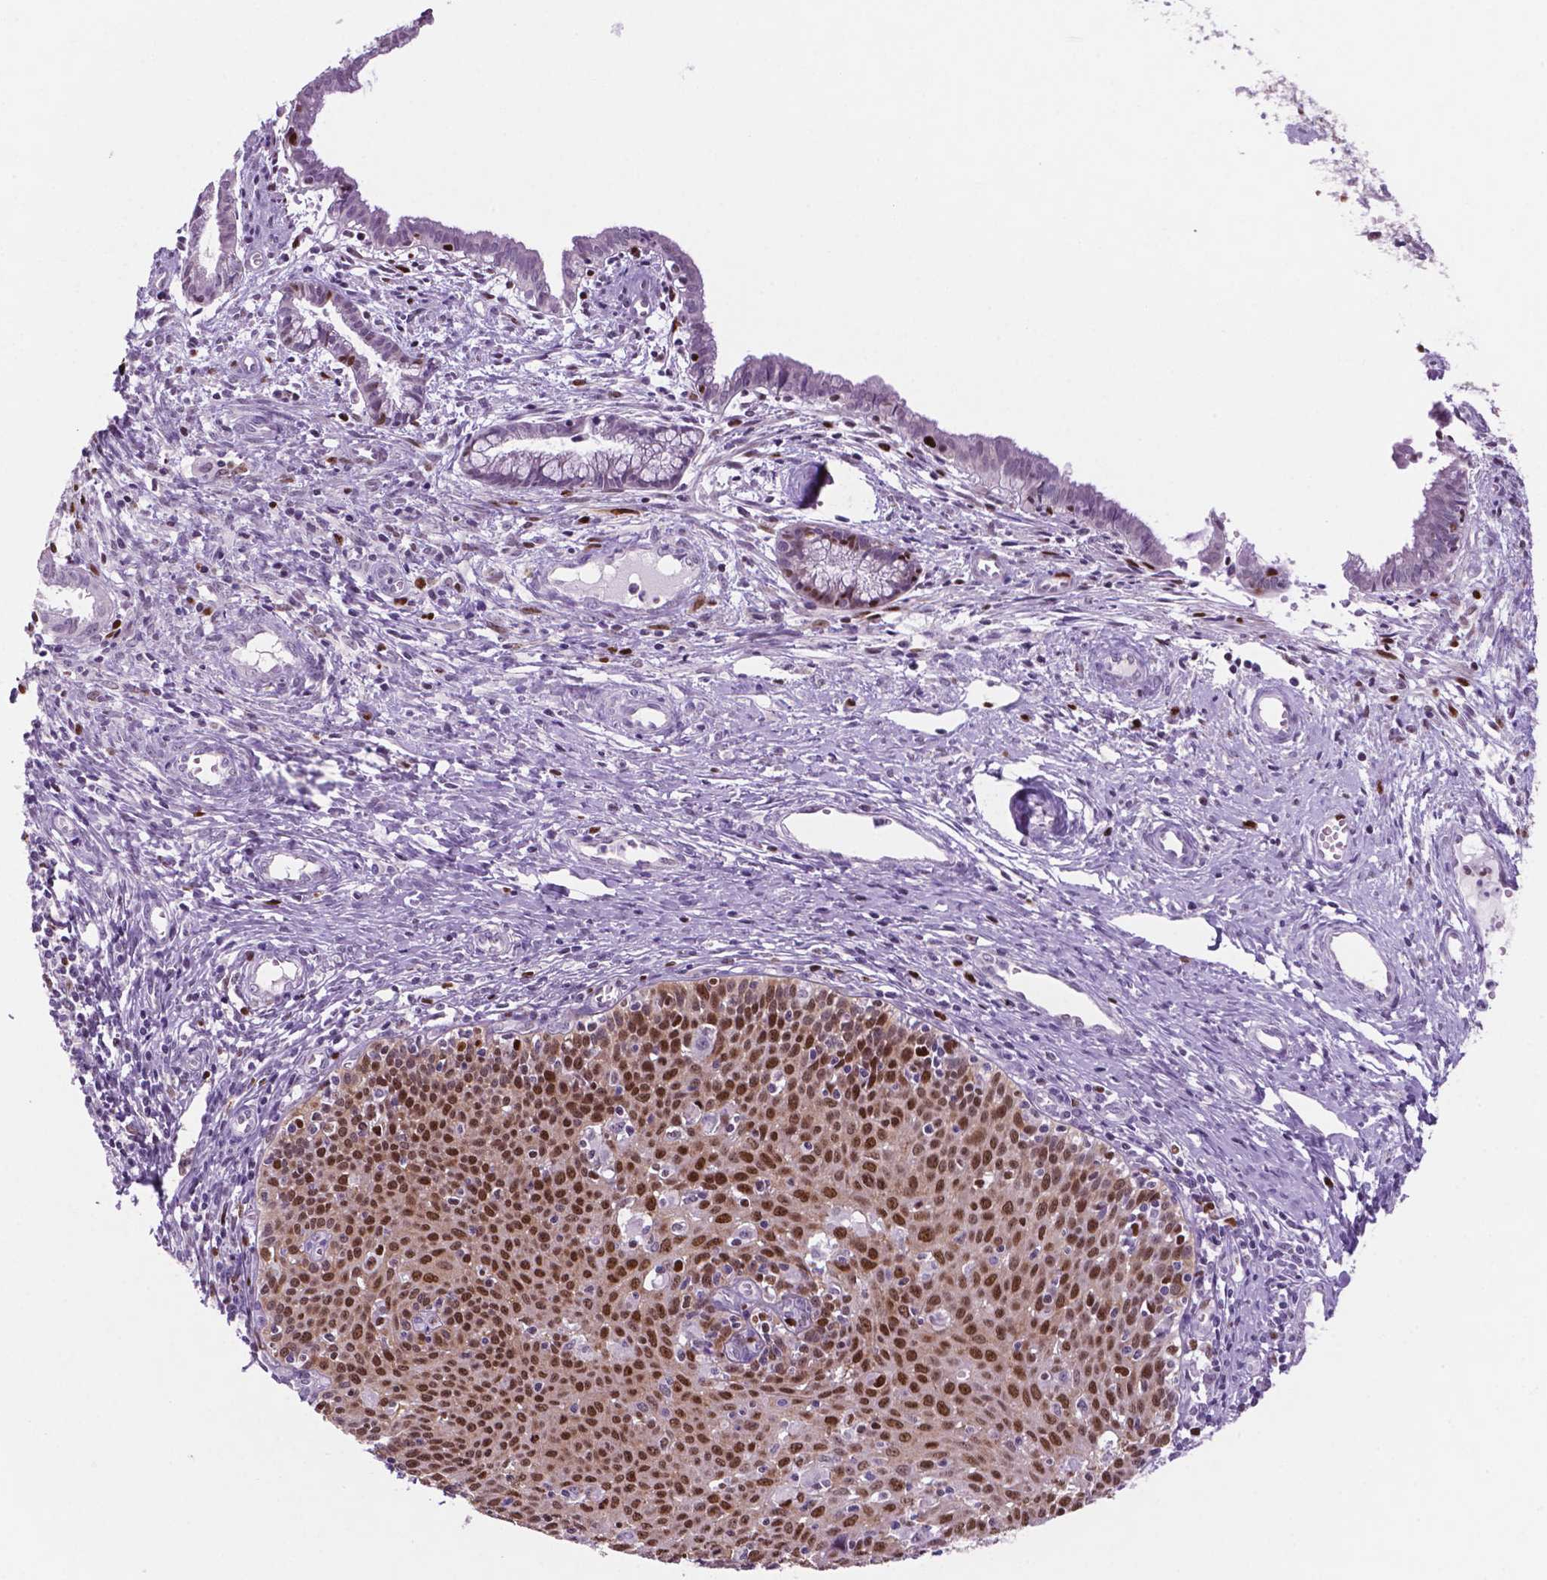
{"staining": {"intensity": "moderate", "quantity": ">75%", "location": "nuclear"}, "tissue": "cervical cancer", "cell_type": "Tumor cells", "image_type": "cancer", "snomed": [{"axis": "morphology", "description": "Squamous cell carcinoma, NOS"}, {"axis": "topography", "description": "Cervix"}], "caption": "Protein expression analysis of human cervical squamous cell carcinoma reveals moderate nuclear expression in approximately >75% of tumor cells.", "gene": "NCAPH2", "patient": {"sex": "female", "age": 38}}